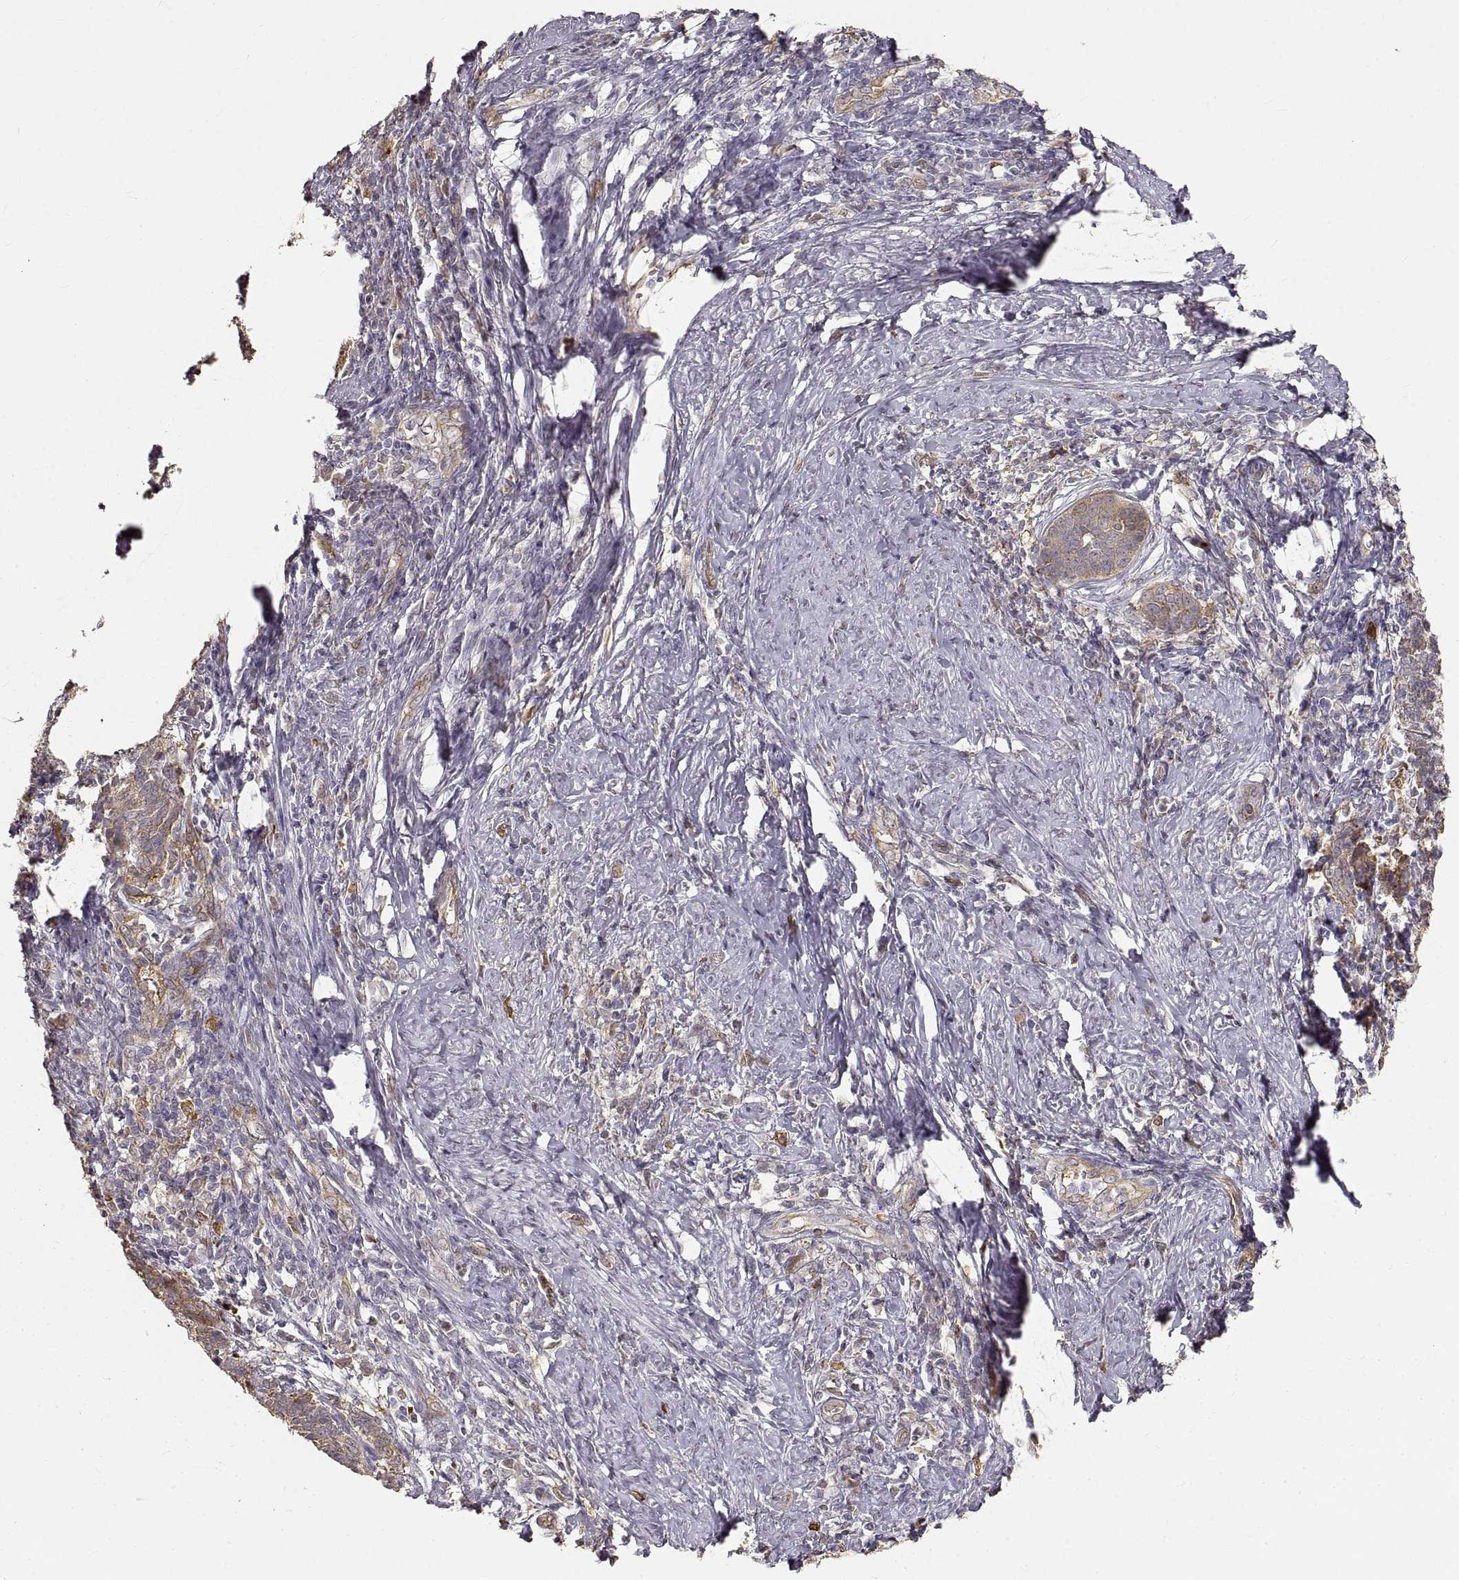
{"staining": {"intensity": "moderate", "quantity": "<25%", "location": "cytoplasmic/membranous"}, "tissue": "cervical cancer", "cell_type": "Tumor cells", "image_type": "cancer", "snomed": [{"axis": "morphology", "description": "Squamous cell carcinoma, NOS"}, {"axis": "topography", "description": "Cervix"}], "caption": "Brown immunohistochemical staining in cervical cancer (squamous cell carcinoma) shows moderate cytoplasmic/membranous staining in approximately <25% of tumor cells.", "gene": "HSP90AB1", "patient": {"sex": "female", "age": 39}}